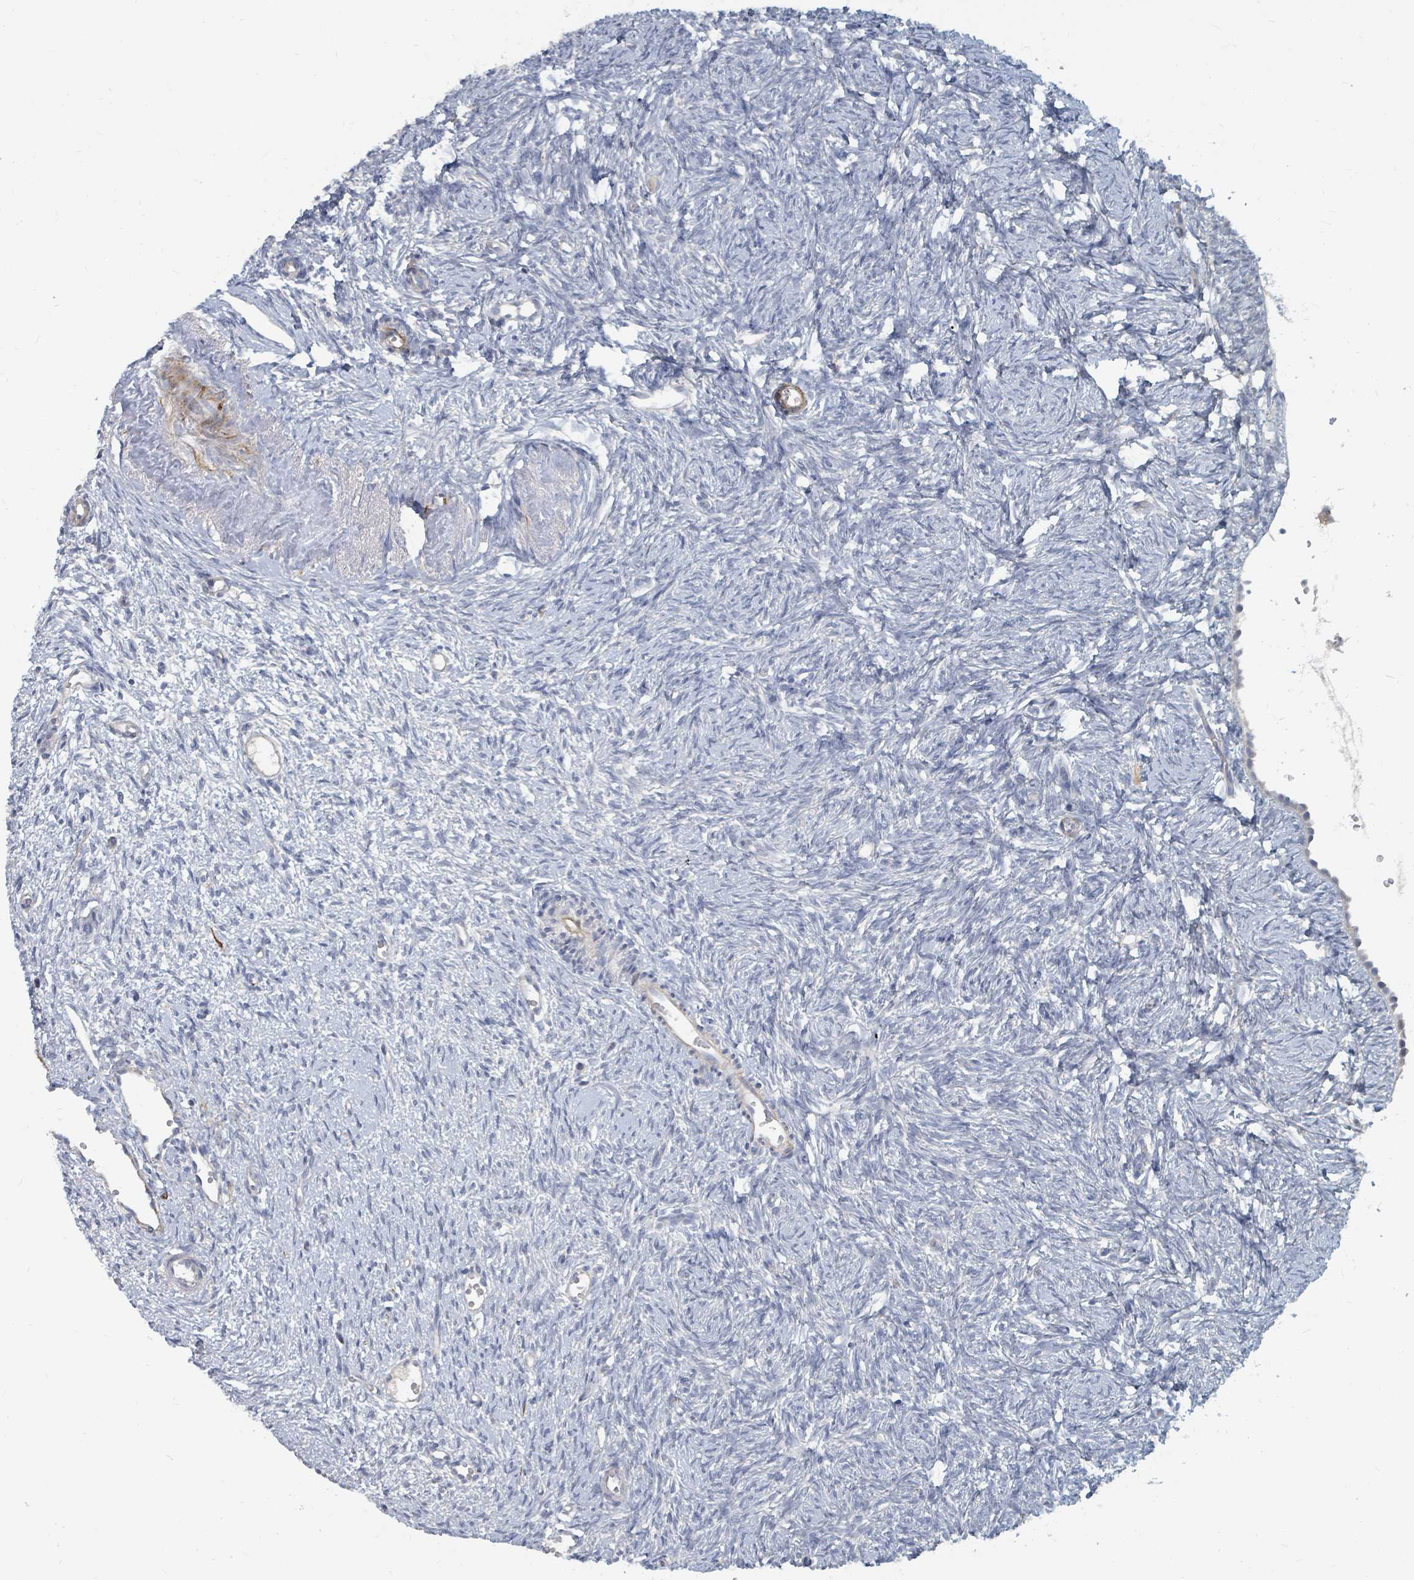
{"staining": {"intensity": "negative", "quantity": "none", "location": "none"}, "tissue": "ovary", "cell_type": "Ovarian stroma cells", "image_type": "normal", "snomed": [{"axis": "morphology", "description": "Normal tissue, NOS"}, {"axis": "topography", "description": "Ovary"}], "caption": "Ovarian stroma cells show no significant protein expression in normal ovary.", "gene": "ARGFX", "patient": {"sex": "female", "age": 51}}